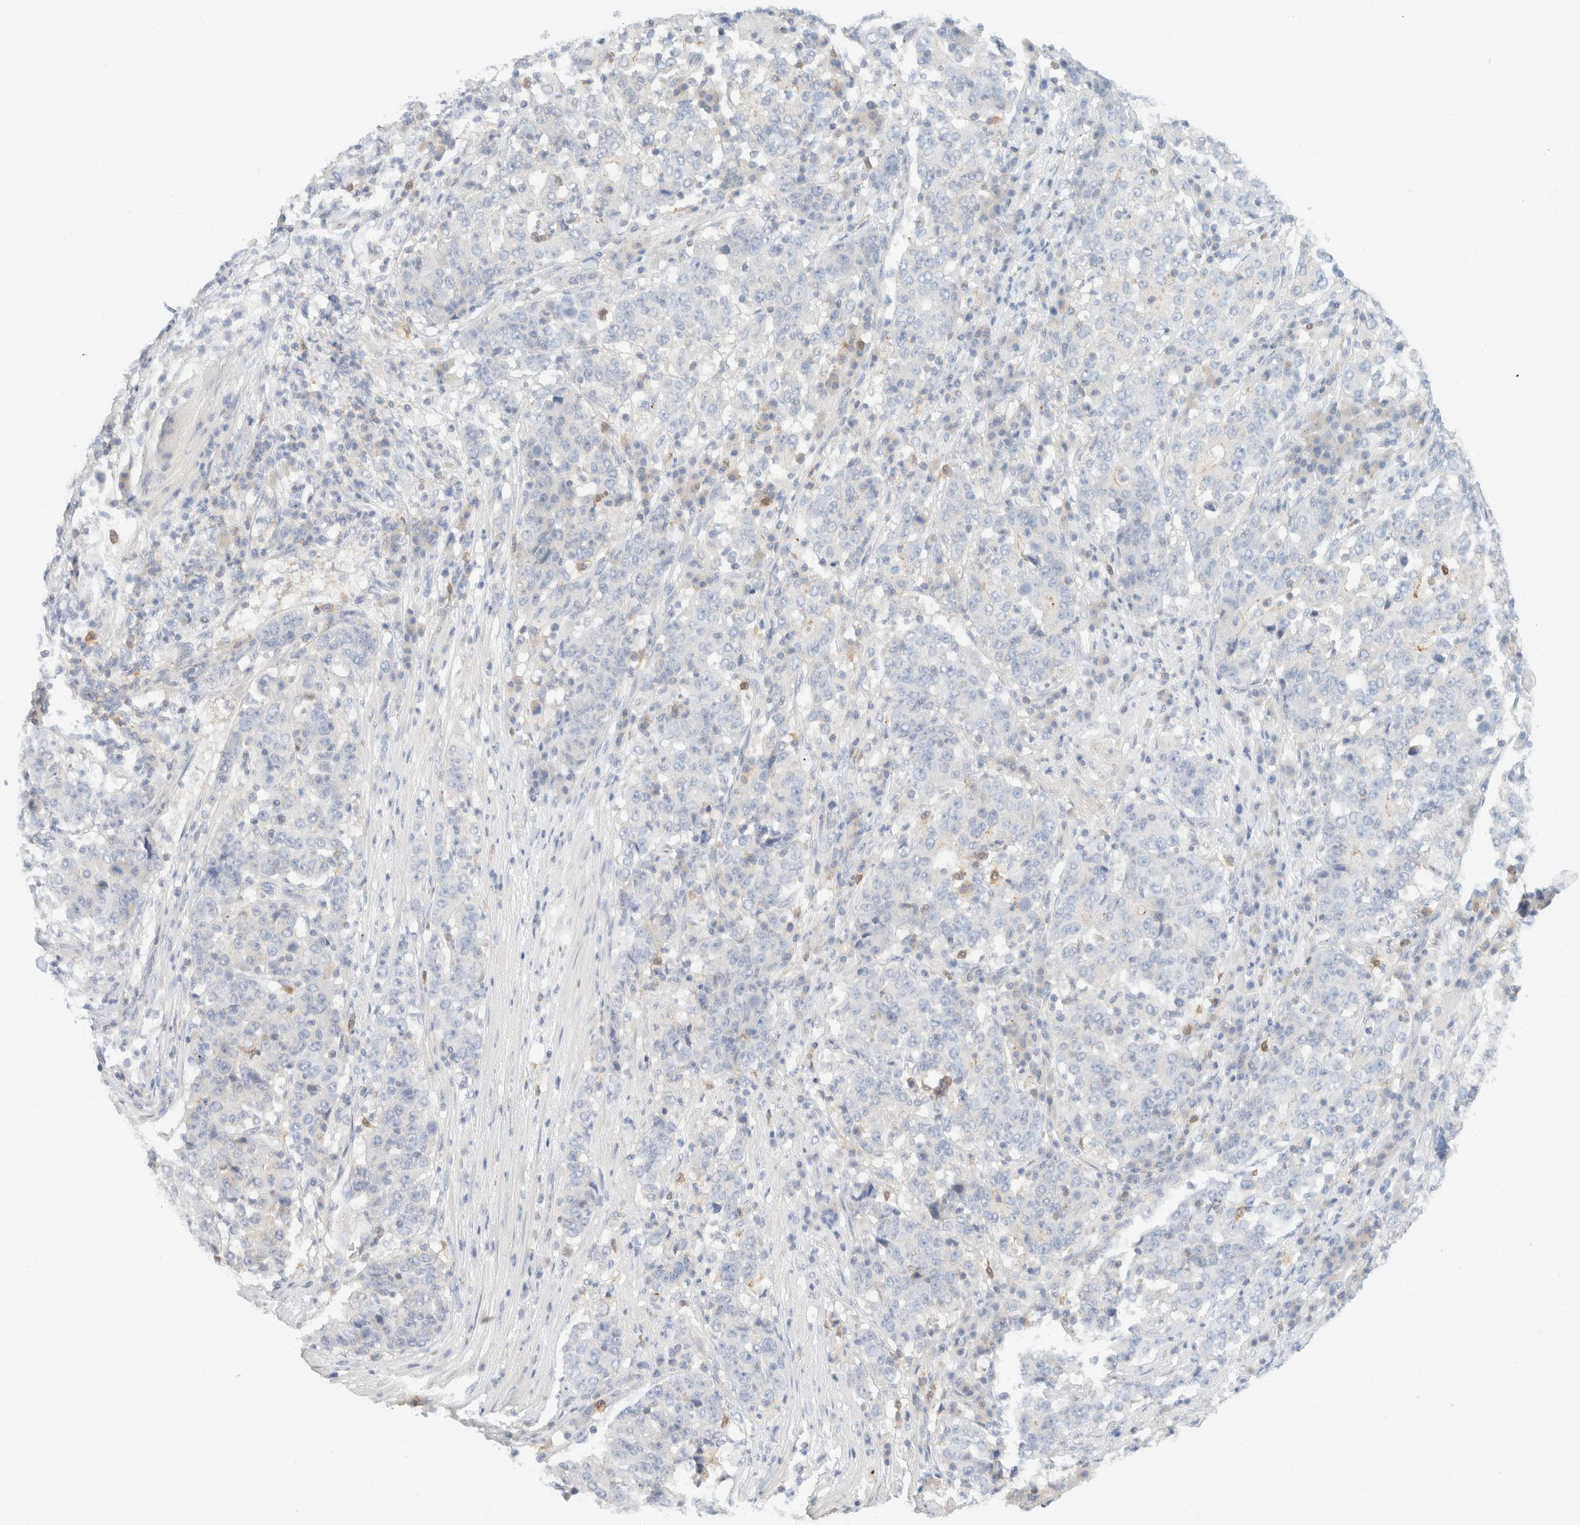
{"staining": {"intensity": "negative", "quantity": "none", "location": "none"}, "tissue": "stomach cancer", "cell_type": "Tumor cells", "image_type": "cancer", "snomed": [{"axis": "morphology", "description": "Adenocarcinoma, NOS"}, {"axis": "topography", "description": "Stomach"}], "caption": "High magnification brightfield microscopy of stomach adenocarcinoma stained with DAB (3,3'-diaminobenzidine) (brown) and counterstained with hematoxylin (blue): tumor cells show no significant expression.", "gene": "SH3GLB2", "patient": {"sex": "male", "age": 59}}